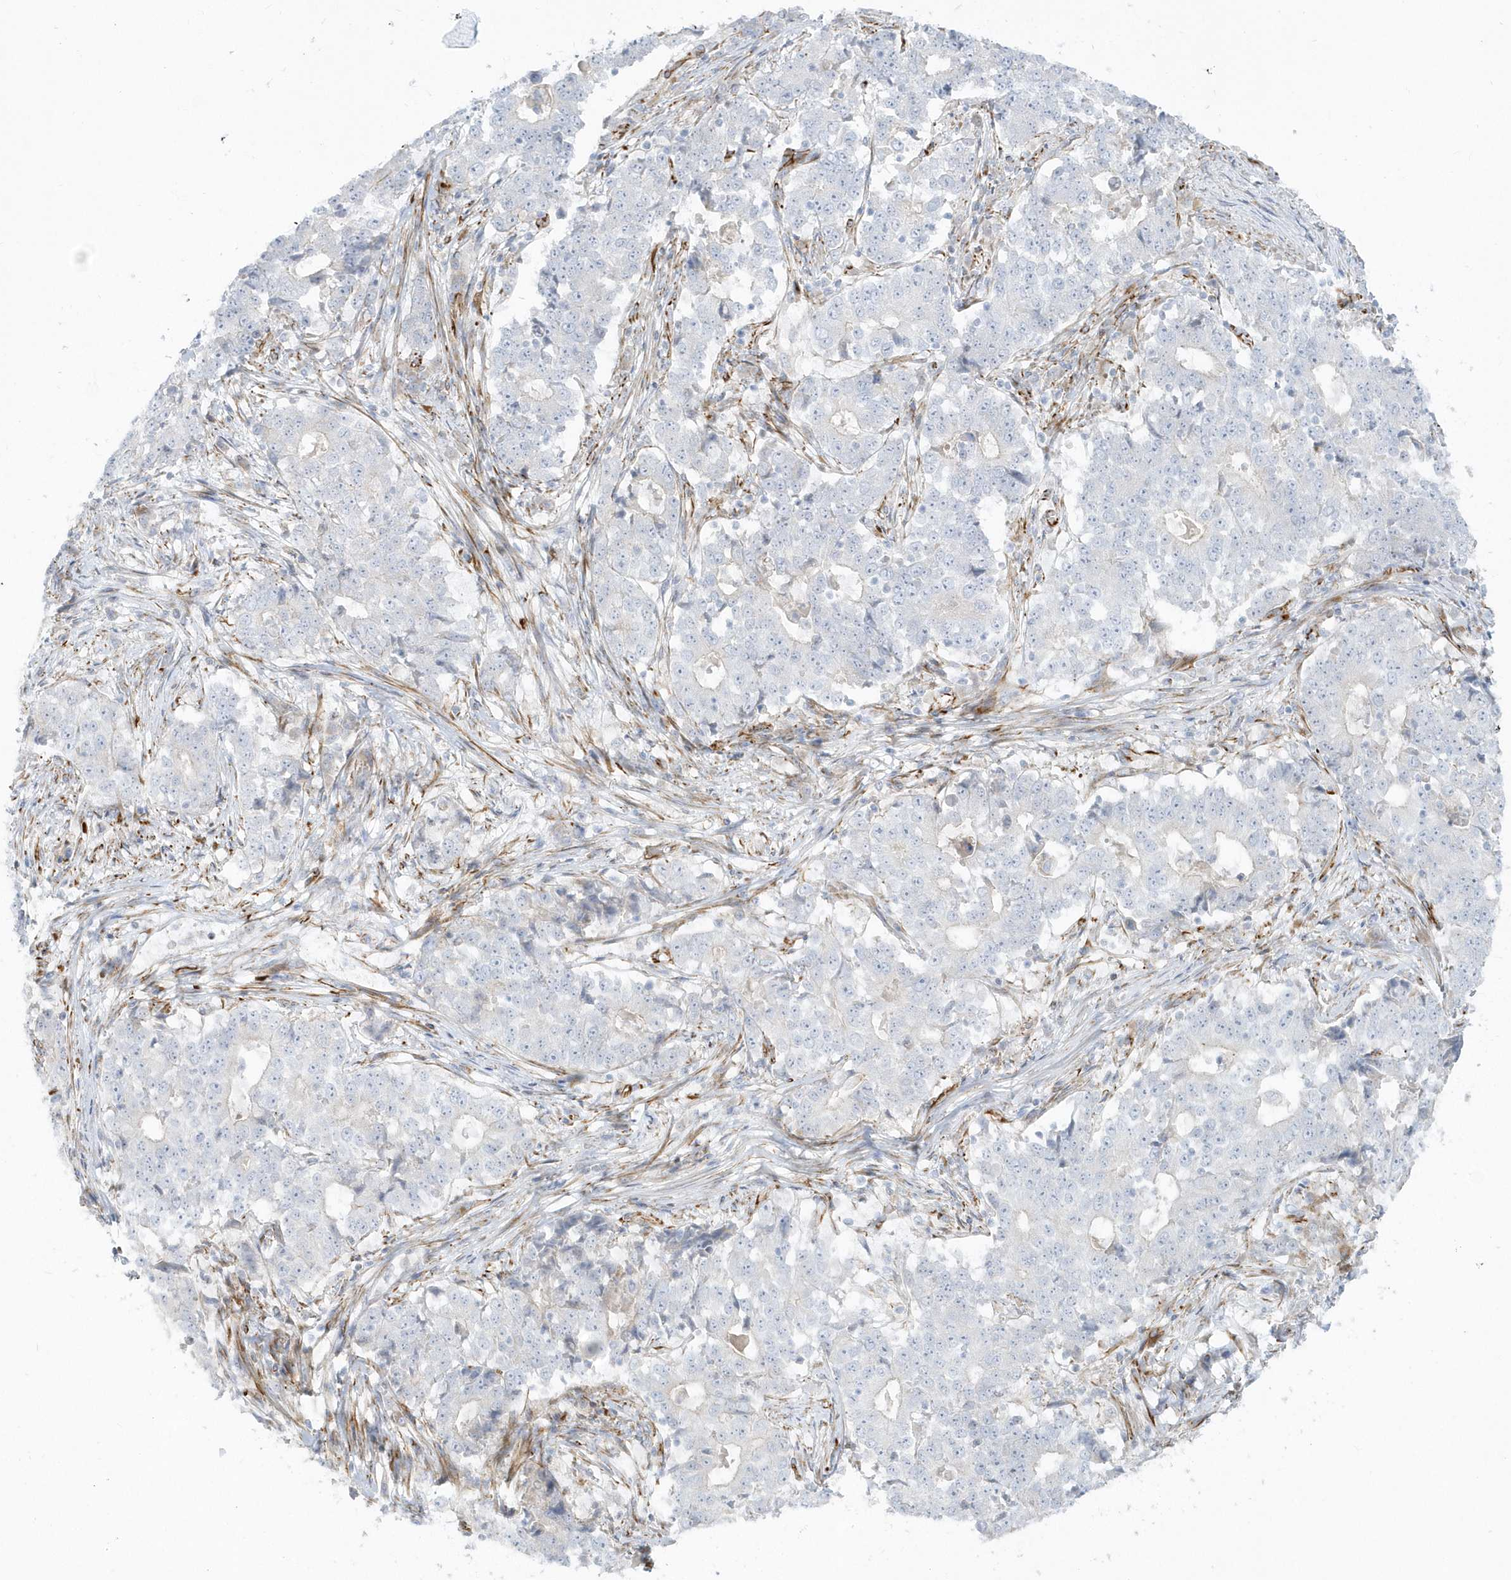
{"staining": {"intensity": "negative", "quantity": "none", "location": "none"}, "tissue": "stomach cancer", "cell_type": "Tumor cells", "image_type": "cancer", "snomed": [{"axis": "morphology", "description": "Adenocarcinoma, NOS"}, {"axis": "topography", "description": "Stomach"}], "caption": "A high-resolution micrograph shows IHC staining of adenocarcinoma (stomach), which reveals no significant expression in tumor cells.", "gene": "PPIL6", "patient": {"sex": "male", "age": 59}}